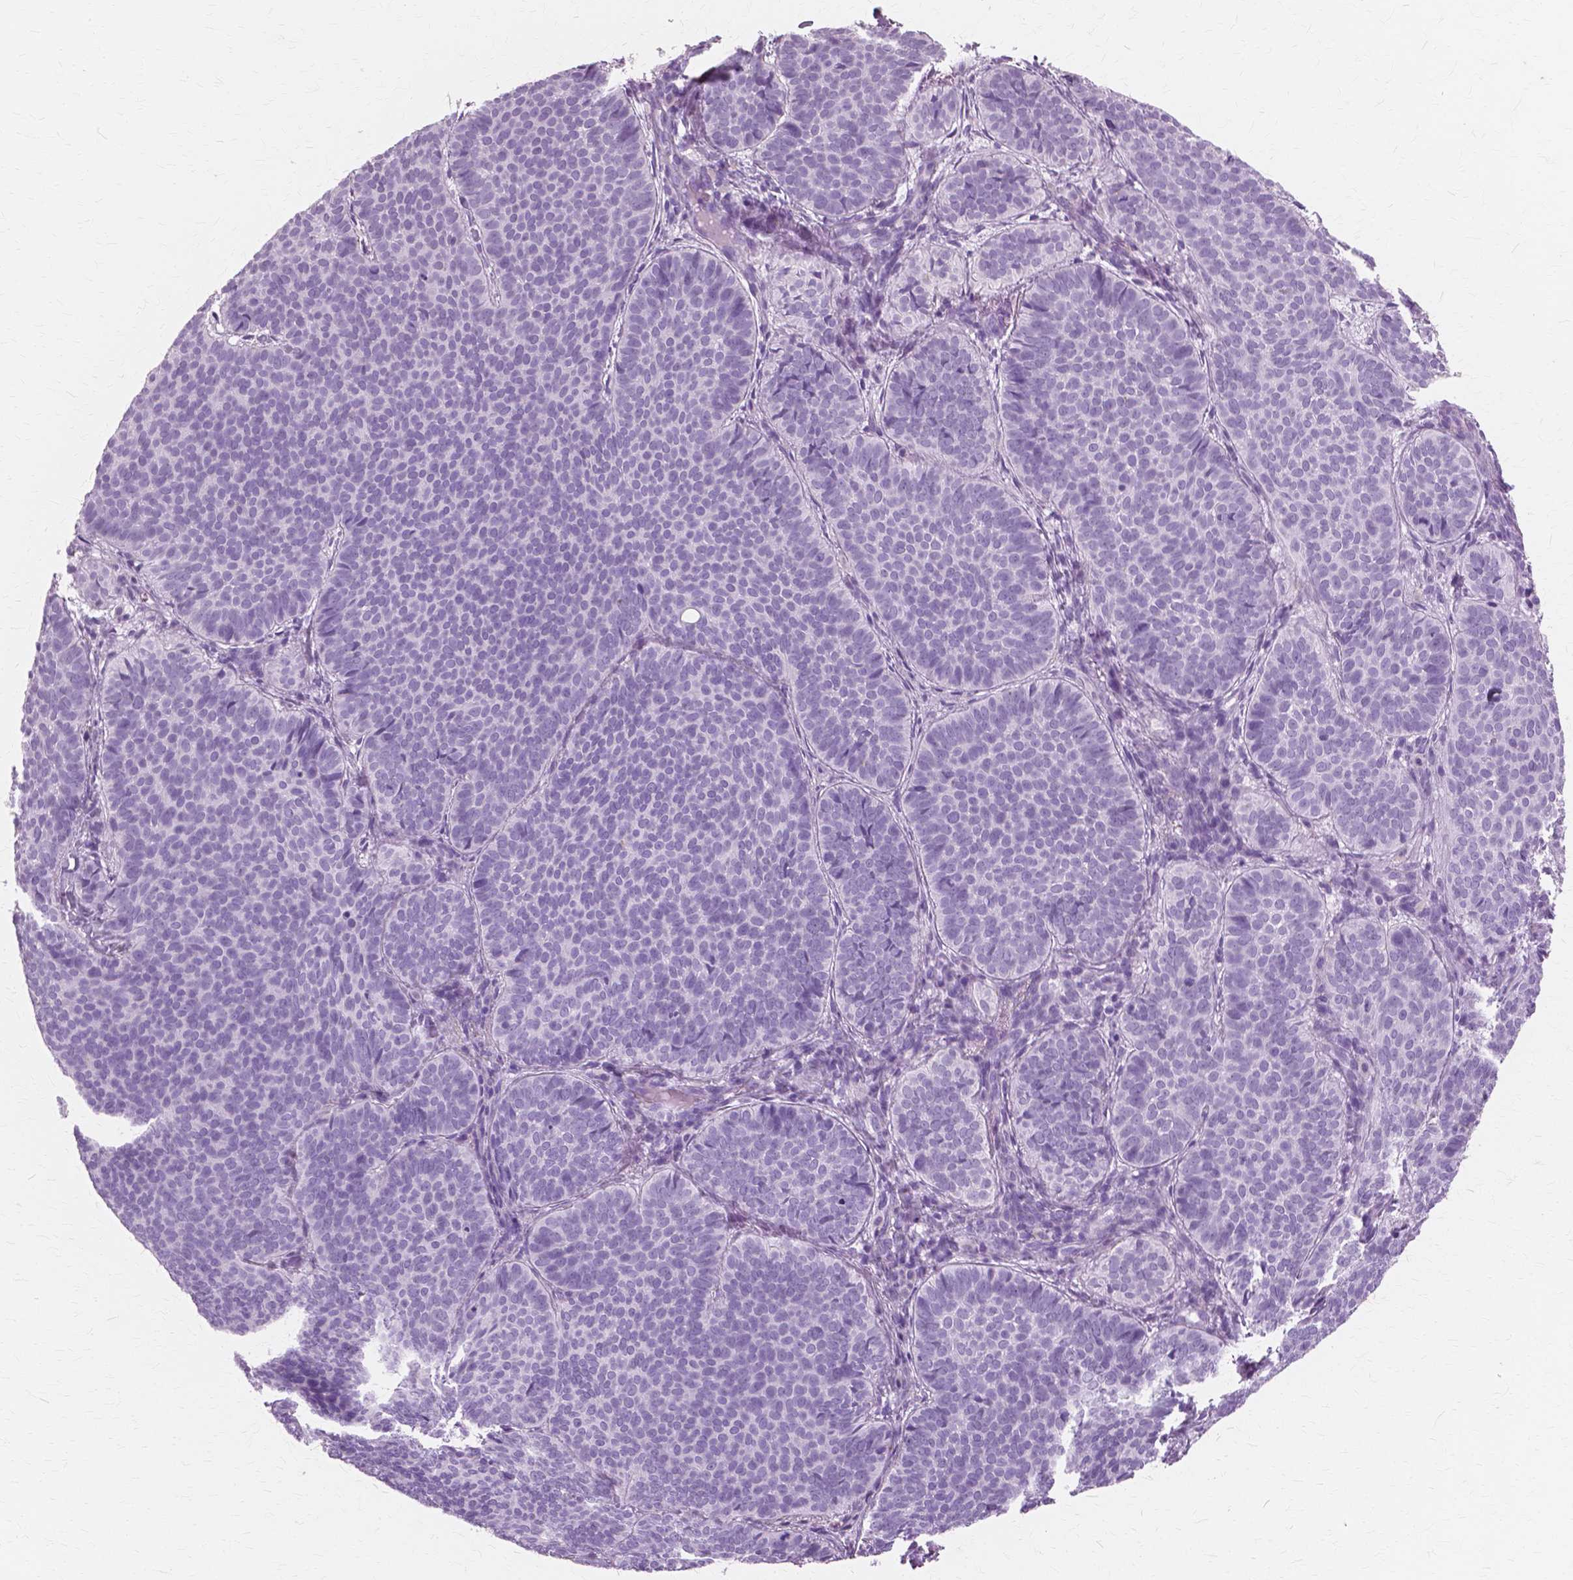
{"staining": {"intensity": "negative", "quantity": "none", "location": "none"}, "tissue": "skin cancer", "cell_type": "Tumor cells", "image_type": "cancer", "snomed": [{"axis": "morphology", "description": "Basal cell carcinoma"}, {"axis": "topography", "description": "Skin"}], "caption": "A histopathology image of skin basal cell carcinoma stained for a protein reveals no brown staining in tumor cells.", "gene": "SFTPD", "patient": {"sex": "male", "age": 57}}